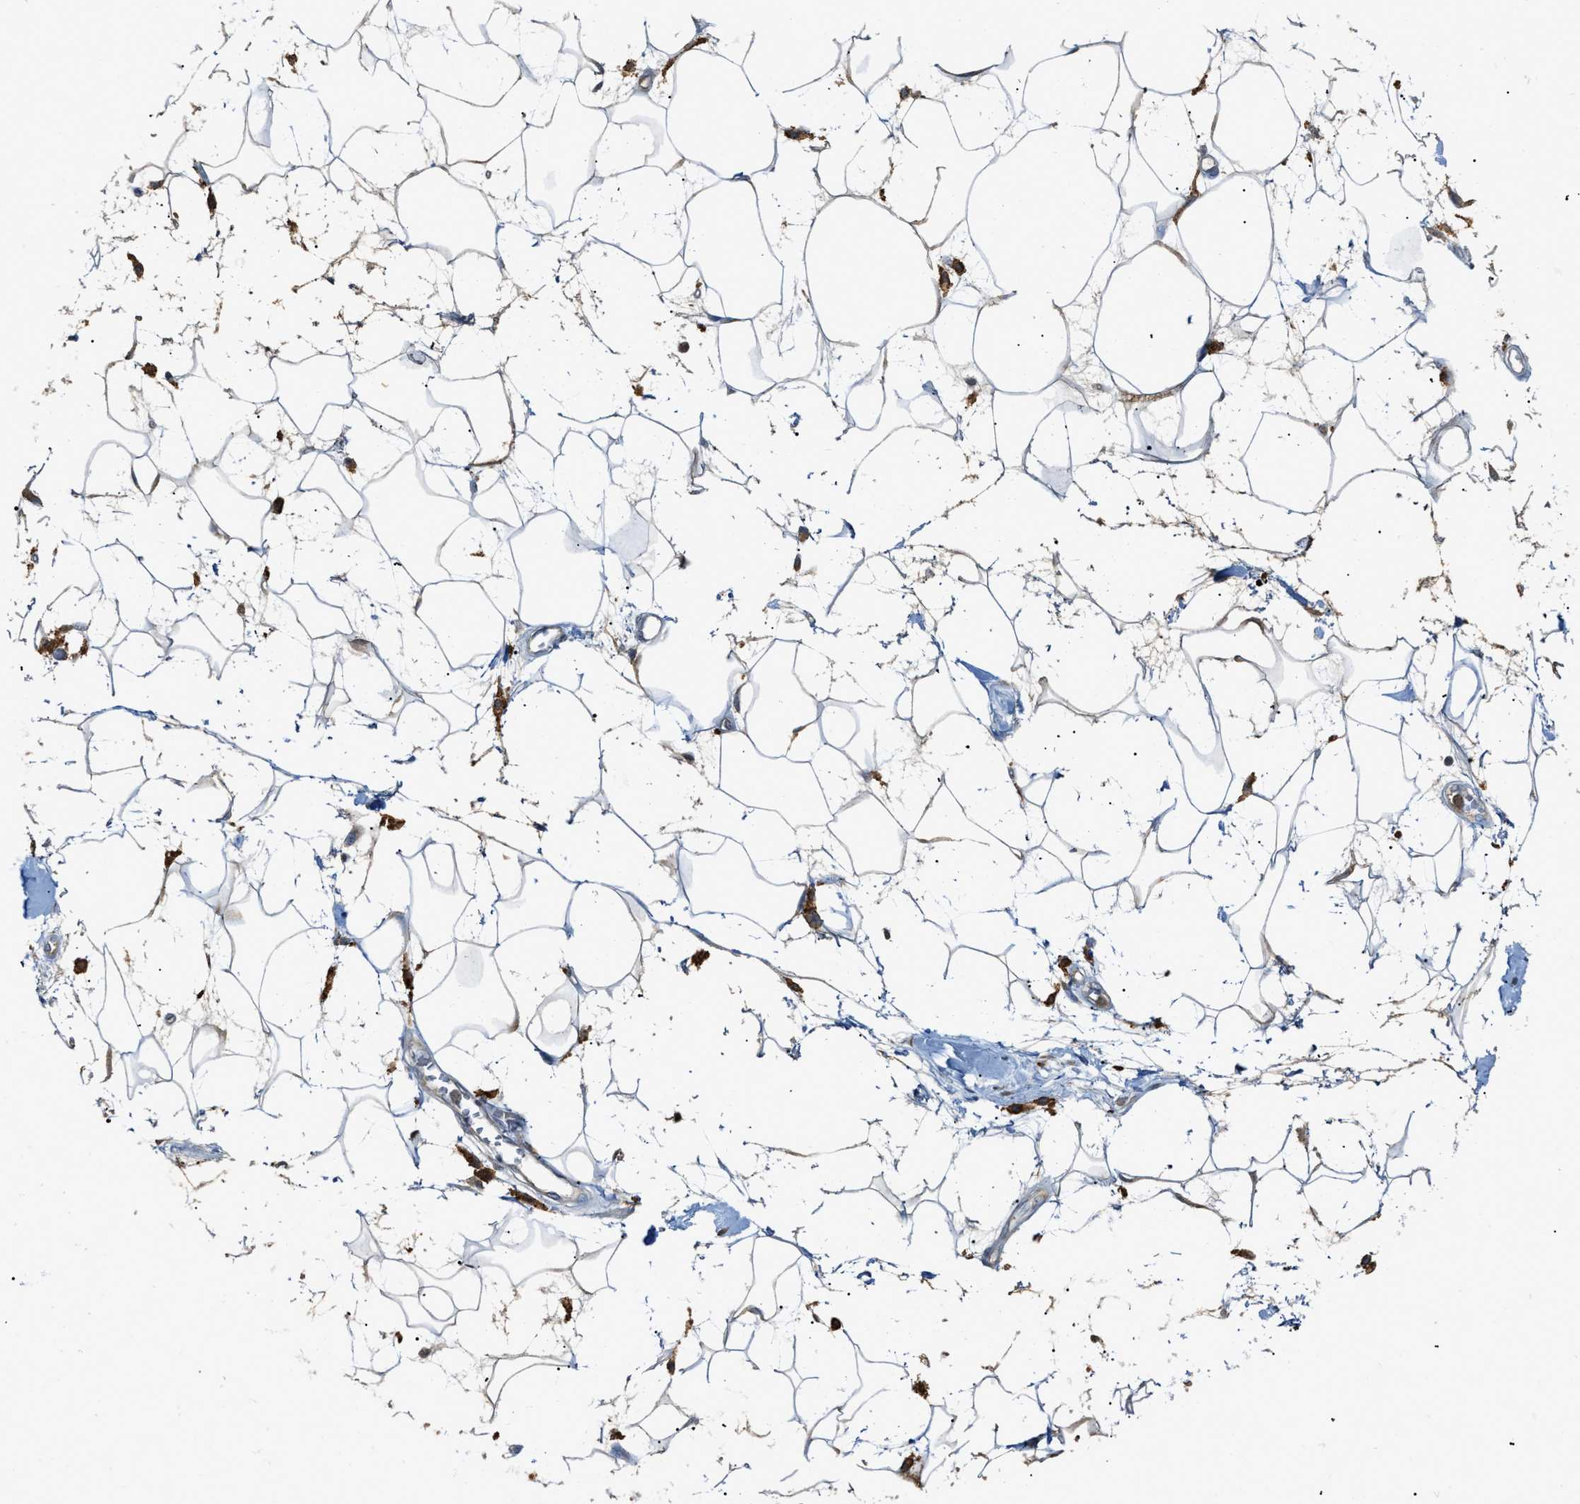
{"staining": {"intensity": "moderate", "quantity": "<25%", "location": "cytoplasmic/membranous"}, "tissue": "adipose tissue", "cell_type": "Adipocytes", "image_type": "normal", "snomed": [{"axis": "morphology", "description": "Normal tissue, NOS"}, {"axis": "morphology", "description": "Adenocarcinoma, NOS"}, {"axis": "topography", "description": "Duodenum"}, {"axis": "topography", "description": "Peripheral nerve tissue"}], "caption": "Benign adipose tissue was stained to show a protein in brown. There is low levels of moderate cytoplasmic/membranous positivity in approximately <25% of adipocytes. The staining was performed using DAB (3,3'-diaminobenzidine), with brown indicating positive protein expression. Nuclei are stained blue with hematoxylin.", "gene": "GCN1", "patient": {"sex": "female", "age": 60}}